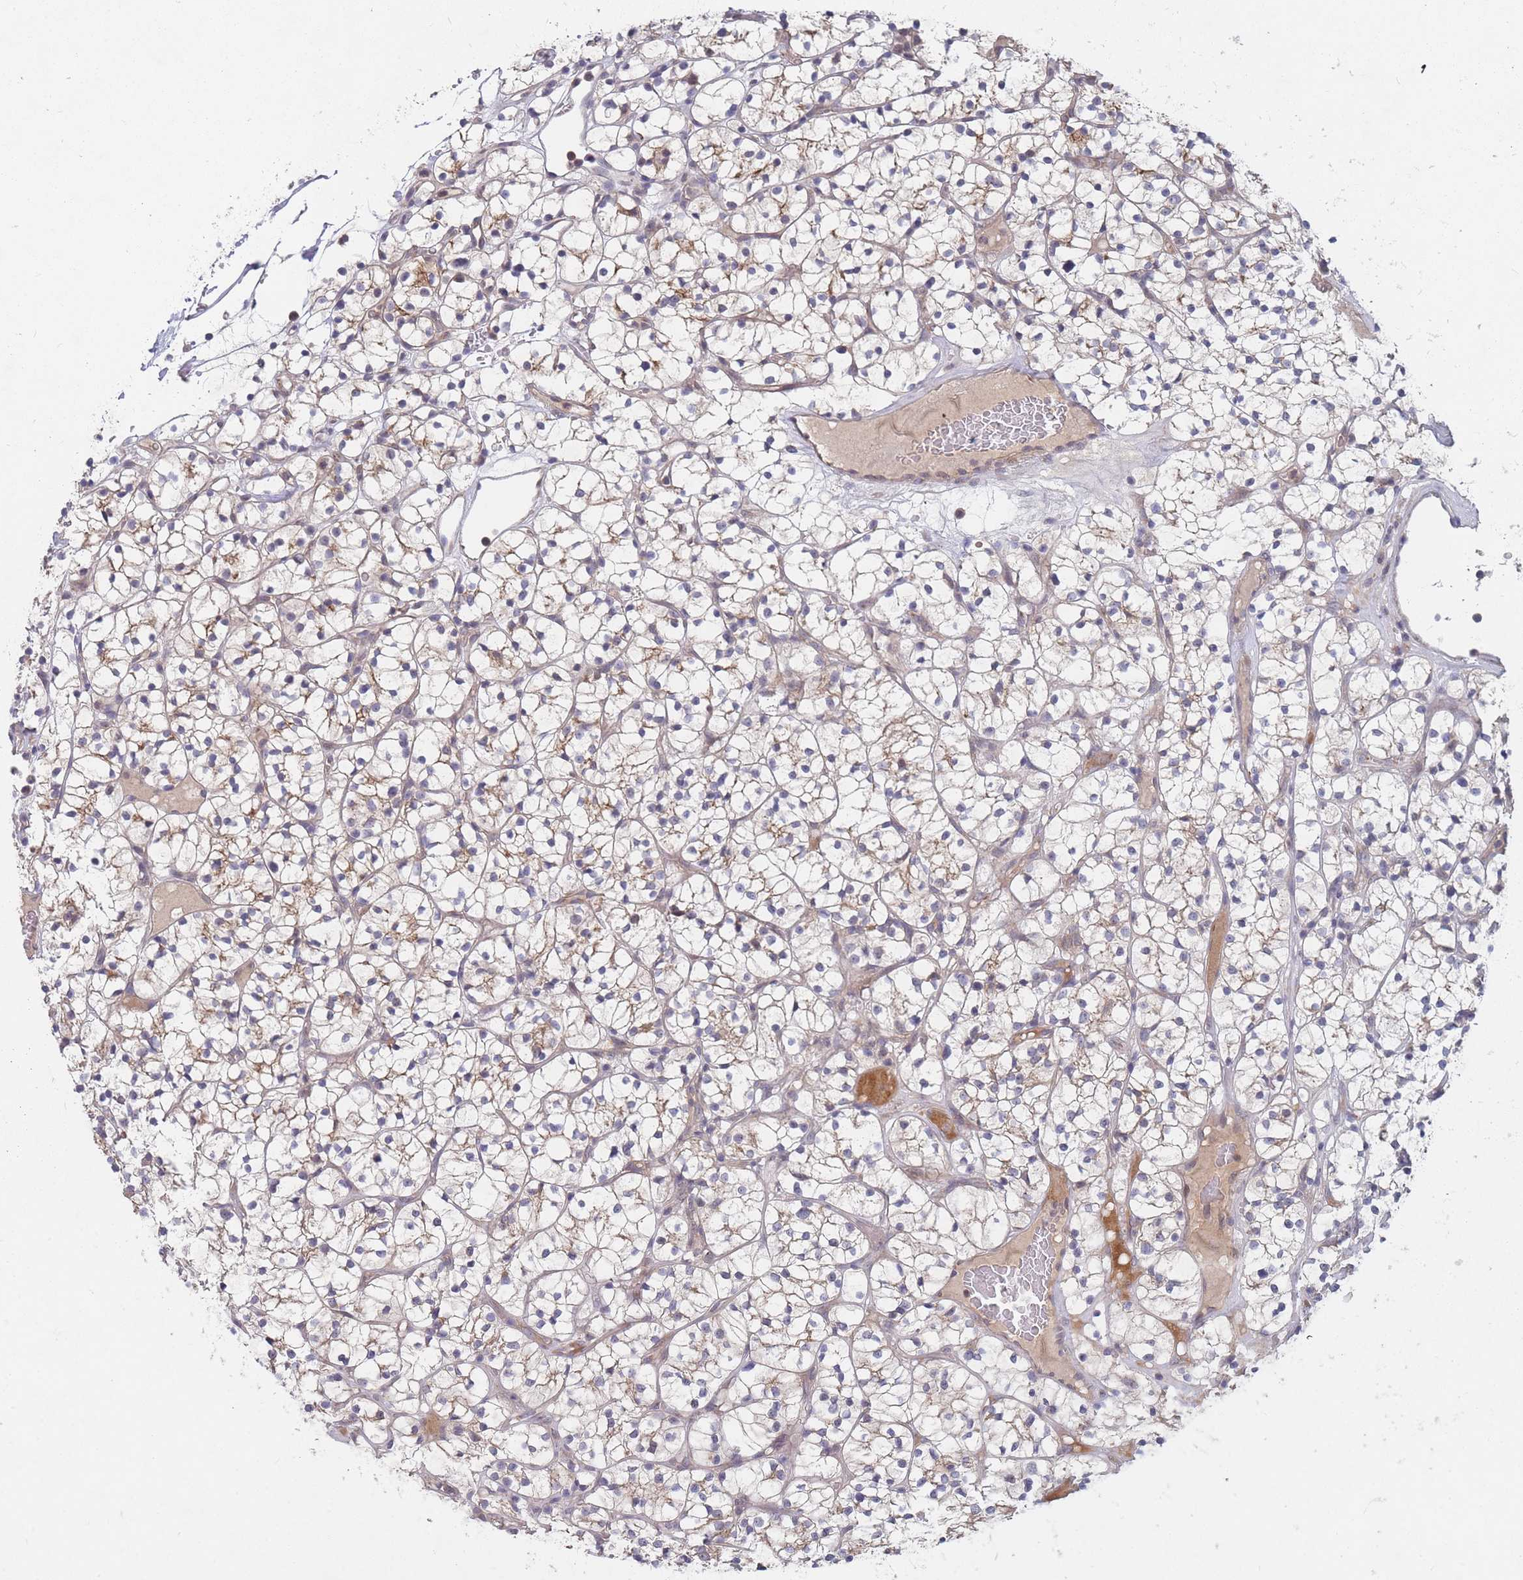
{"staining": {"intensity": "weak", "quantity": ">75%", "location": "cytoplasmic/membranous"}, "tissue": "renal cancer", "cell_type": "Tumor cells", "image_type": "cancer", "snomed": [{"axis": "morphology", "description": "Adenocarcinoma, NOS"}, {"axis": "topography", "description": "Kidney"}], "caption": "This is an image of immunohistochemistry (IHC) staining of renal cancer, which shows weak staining in the cytoplasmic/membranous of tumor cells.", "gene": "SLC35F5", "patient": {"sex": "female", "age": 64}}